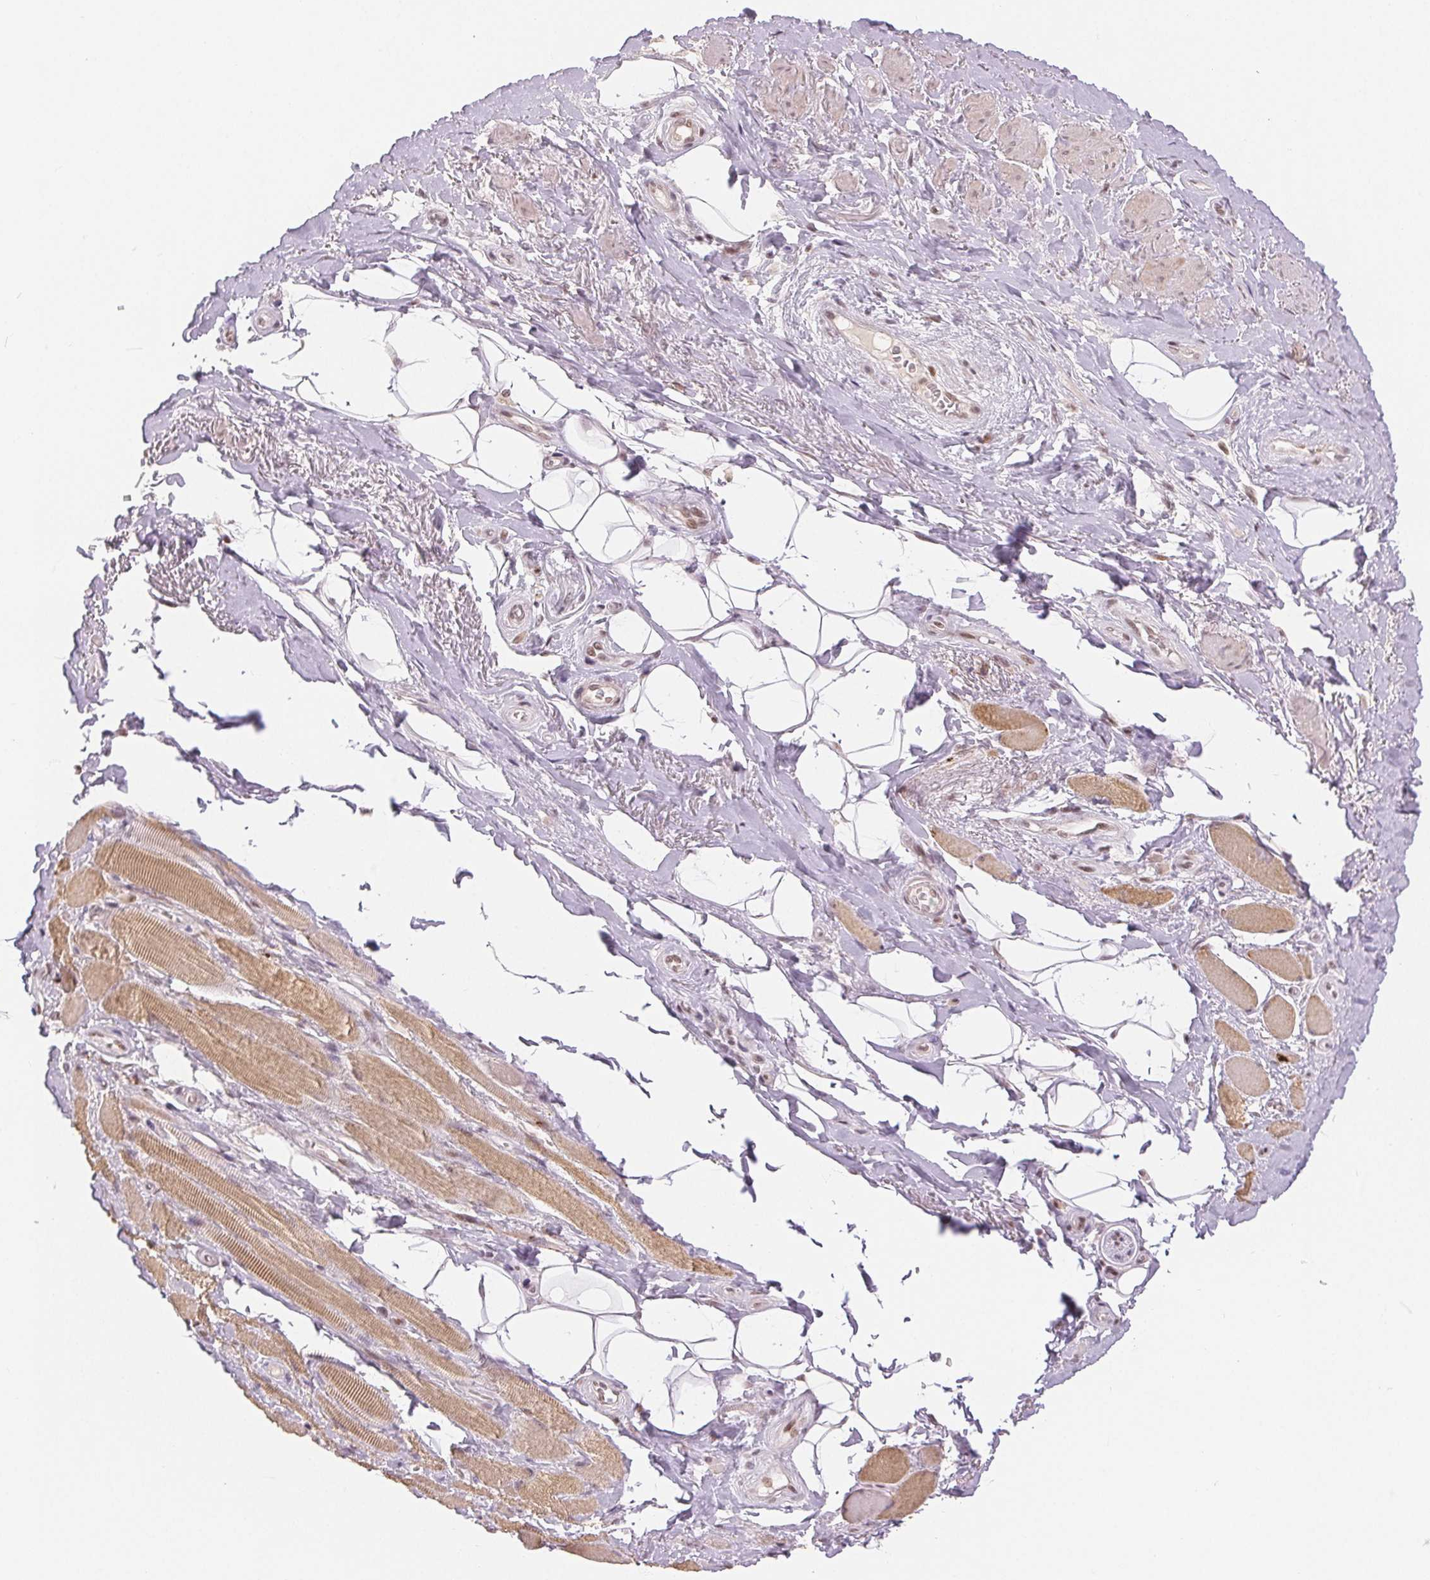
{"staining": {"intensity": "moderate", "quantity": "<25%", "location": "nuclear"}, "tissue": "adipose tissue", "cell_type": "Adipocytes", "image_type": "normal", "snomed": [{"axis": "morphology", "description": "Normal tissue, NOS"}, {"axis": "topography", "description": "Anal"}, {"axis": "topography", "description": "Peripheral nerve tissue"}], "caption": "This micrograph shows normal adipose tissue stained with IHC to label a protein in brown. The nuclear of adipocytes show moderate positivity for the protein. Nuclei are counter-stained blue.", "gene": "DEK", "patient": {"sex": "male", "age": 53}}